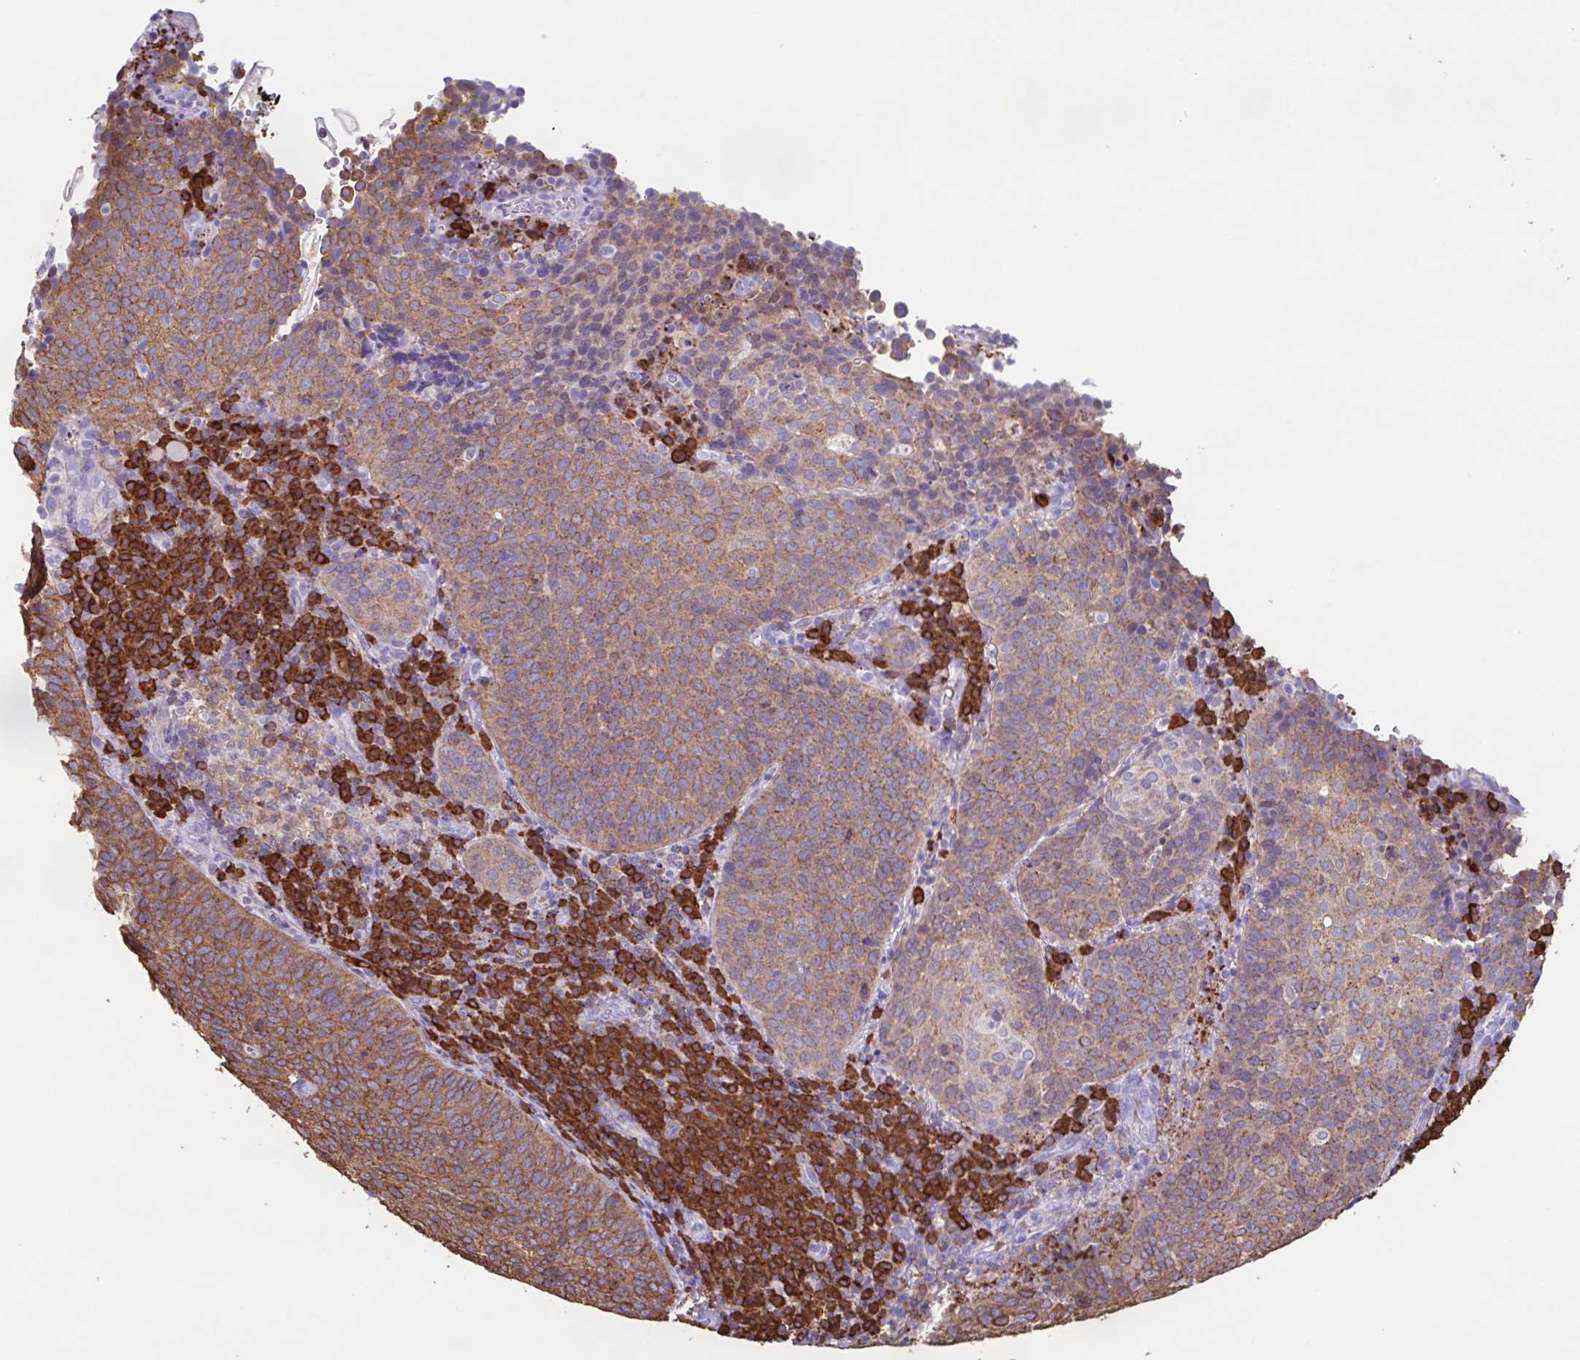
{"staining": {"intensity": "moderate", "quantity": ">75%", "location": "cytoplasmic/membranous"}, "tissue": "cervical cancer", "cell_type": "Tumor cells", "image_type": "cancer", "snomed": [{"axis": "morphology", "description": "Squamous cell carcinoma, NOS"}, {"axis": "topography", "description": "Cervix"}], "caption": "Human cervical cancer stained with a brown dye exhibits moderate cytoplasmic/membranous positive expression in about >75% of tumor cells.", "gene": "TPD52", "patient": {"sex": "female", "age": 34}}